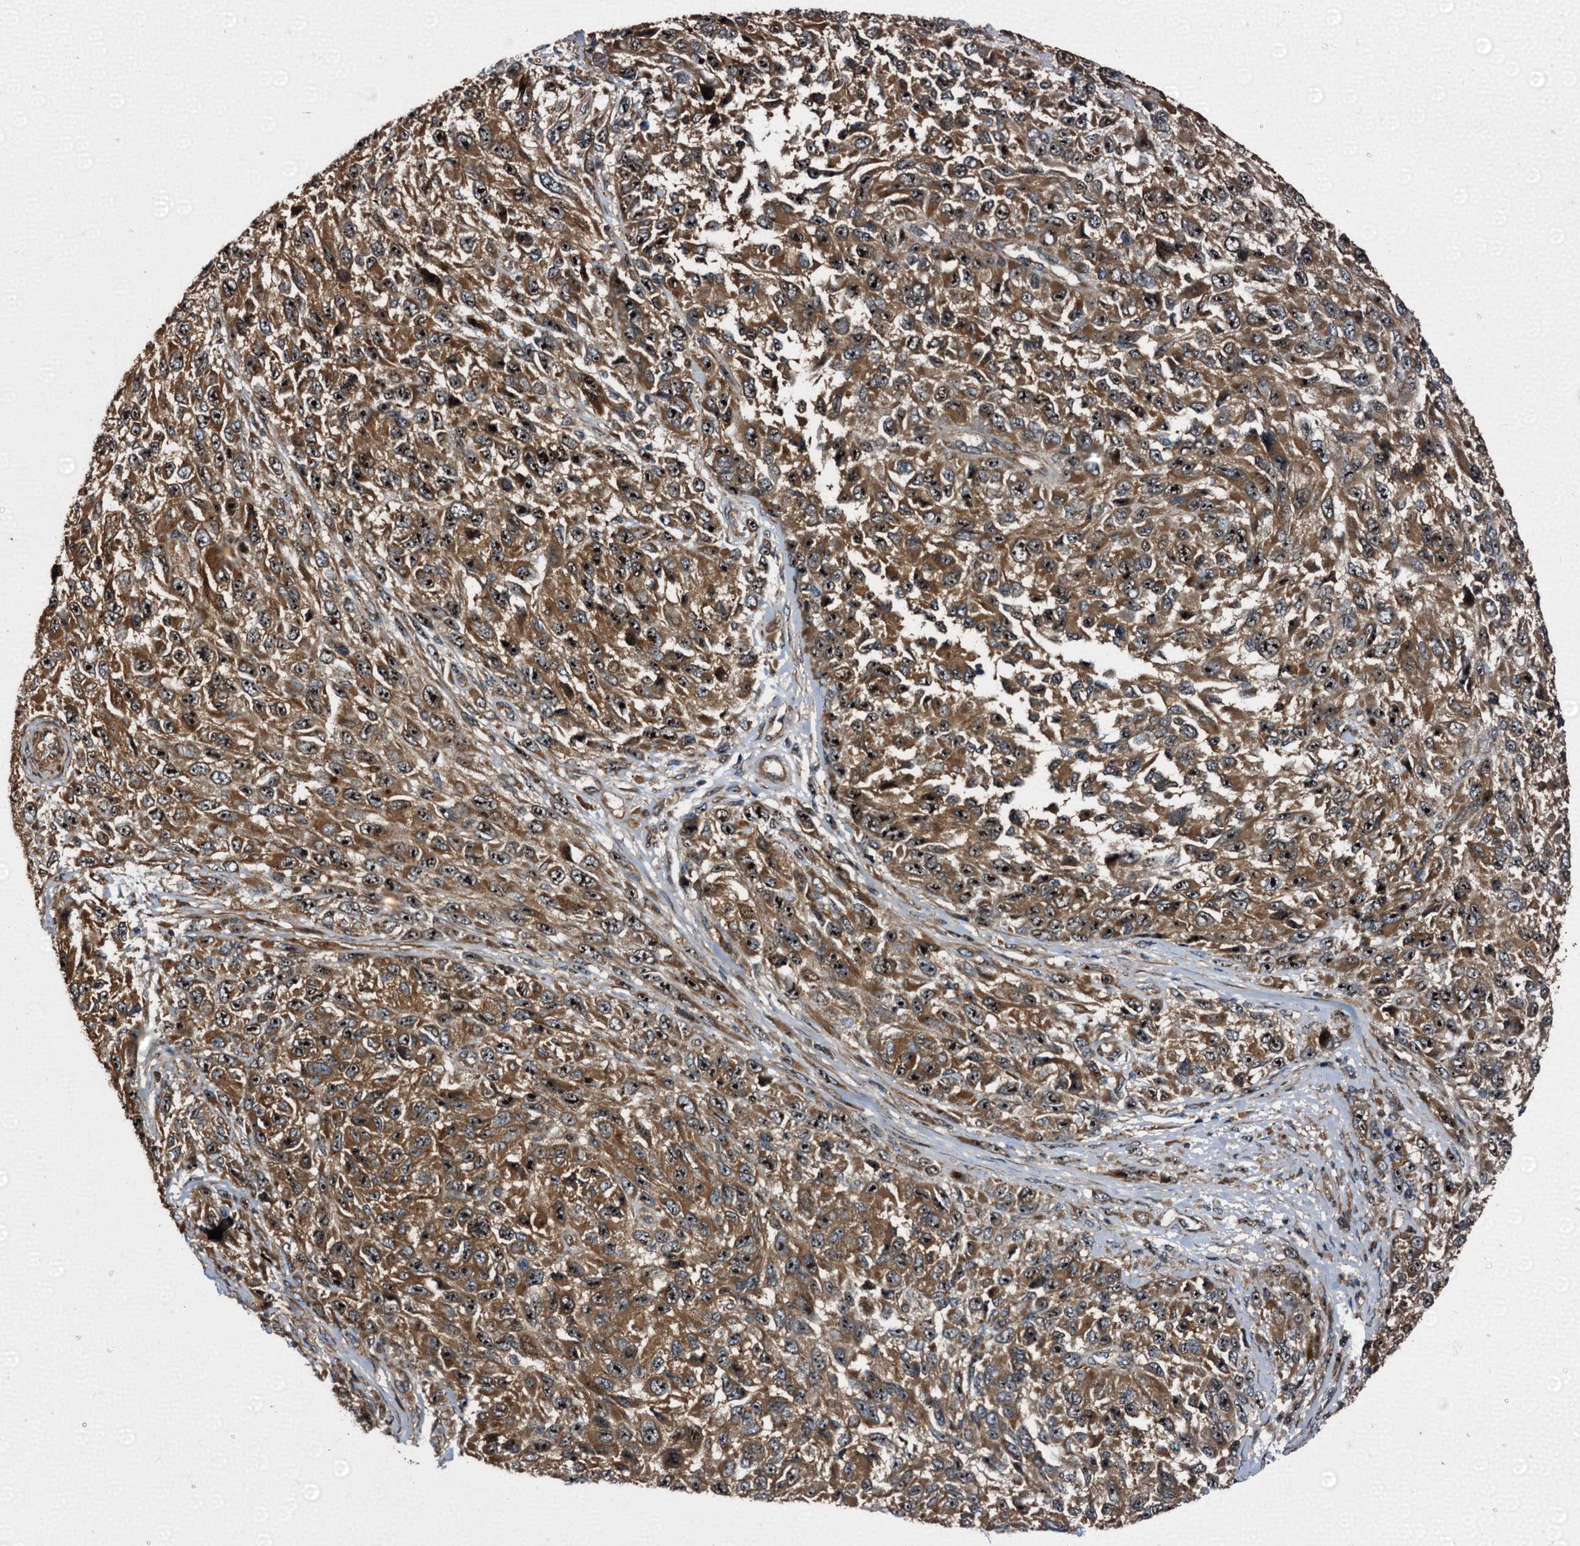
{"staining": {"intensity": "moderate", "quantity": ">75%", "location": "cytoplasmic/membranous,nuclear"}, "tissue": "melanoma", "cell_type": "Tumor cells", "image_type": "cancer", "snomed": [{"axis": "morphology", "description": "Normal tissue, NOS"}, {"axis": "morphology", "description": "Malignant melanoma, NOS"}, {"axis": "topography", "description": "Skin"}], "caption": "Human malignant melanoma stained with a brown dye shows moderate cytoplasmic/membranous and nuclear positive positivity in approximately >75% of tumor cells.", "gene": "PEX5", "patient": {"sex": "female", "age": 96}}